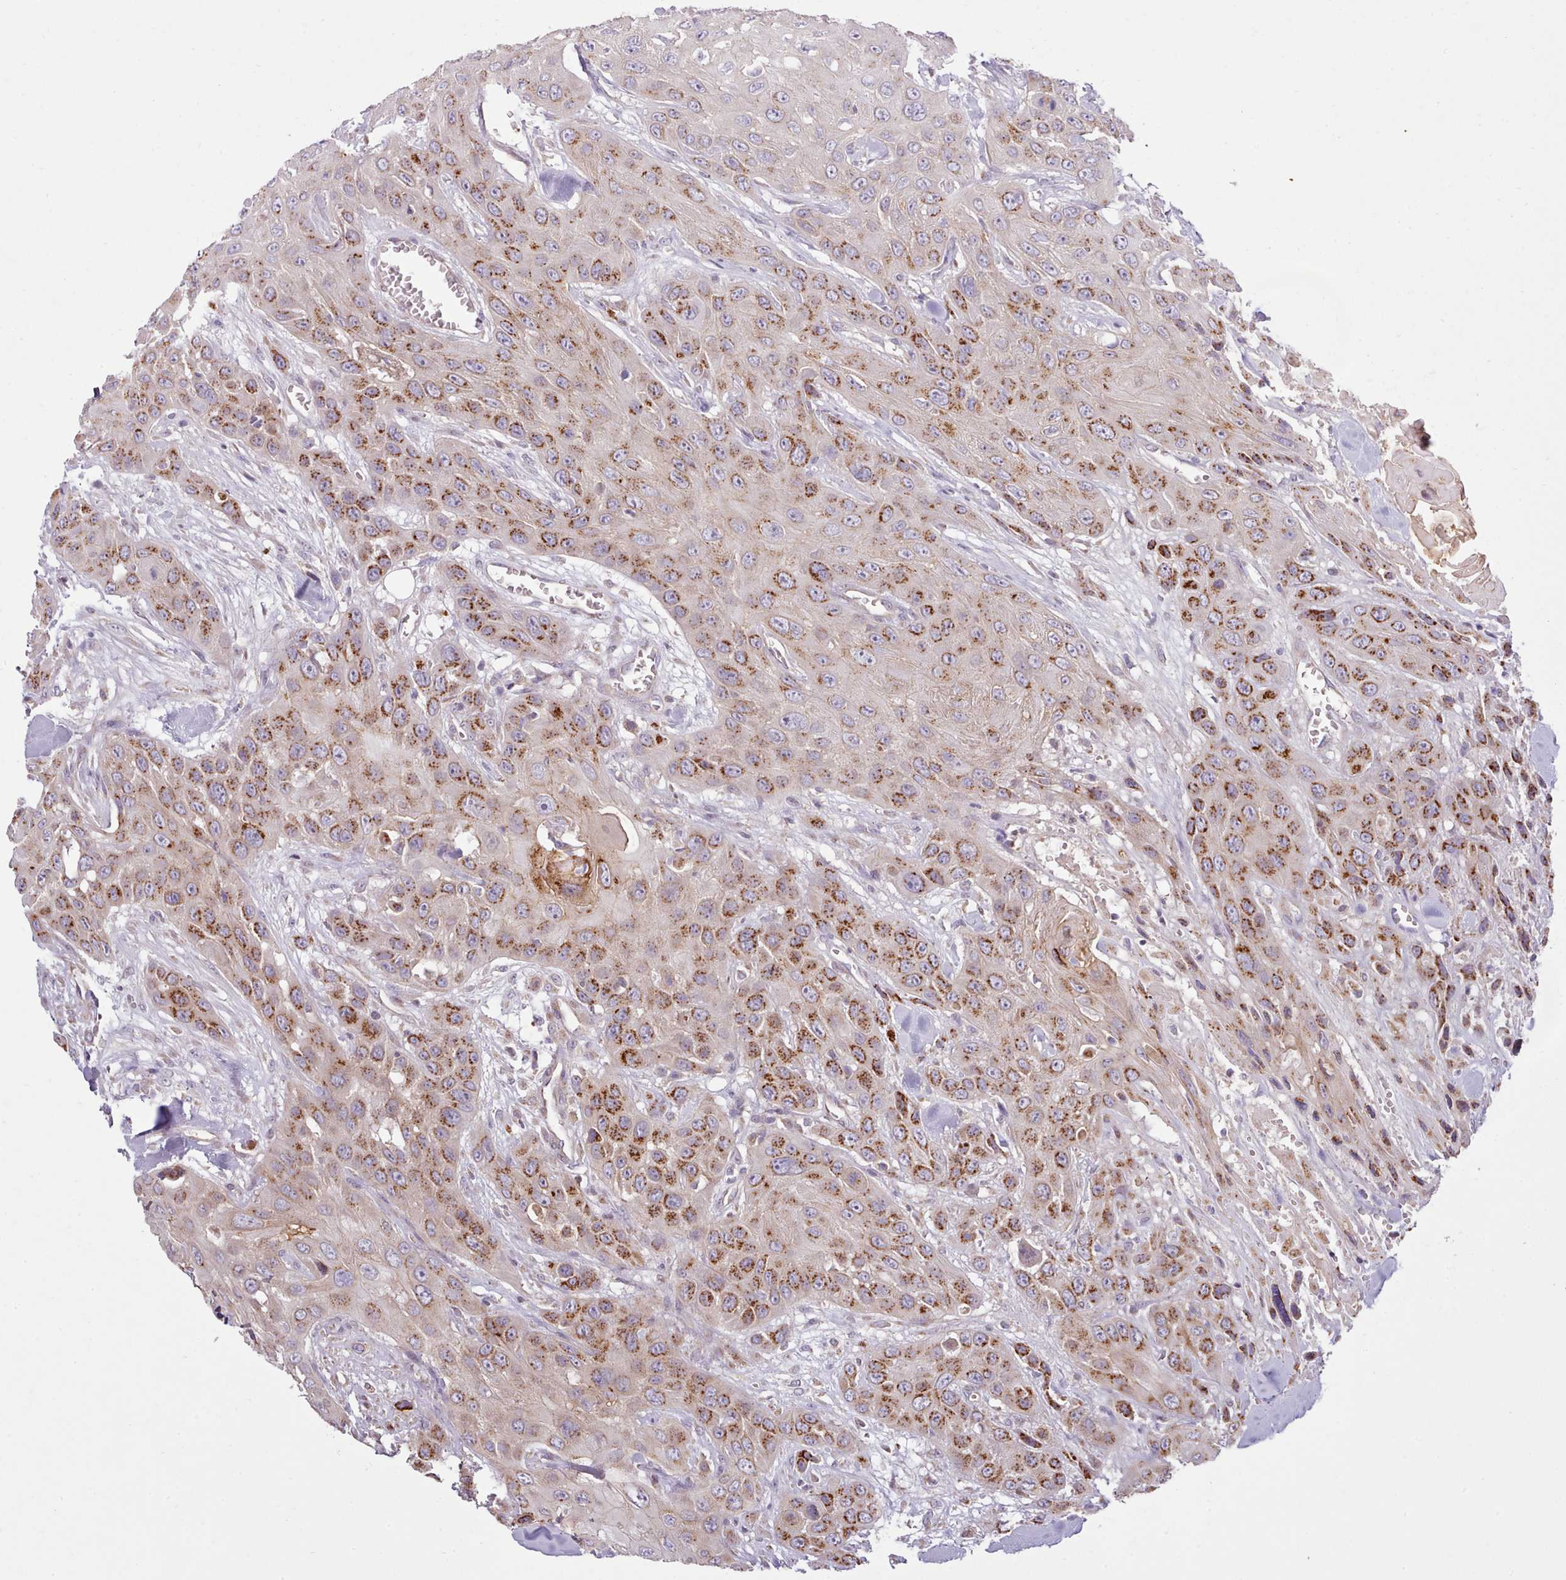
{"staining": {"intensity": "strong", "quantity": ">75%", "location": "cytoplasmic/membranous"}, "tissue": "head and neck cancer", "cell_type": "Tumor cells", "image_type": "cancer", "snomed": [{"axis": "morphology", "description": "Squamous cell carcinoma, NOS"}, {"axis": "topography", "description": "Head-Neck"}], "caption": "The image demonstrates a brown stain indicating the presence of a protein in the cytoplasmic/membranous of tumor cells in squamous cell carcinoma (head and neck). (Brightfield microscopy of DAB IHC at high magnification).", "gene": "ARL2BP", "patient": {"sex": "male", "age": 81}}